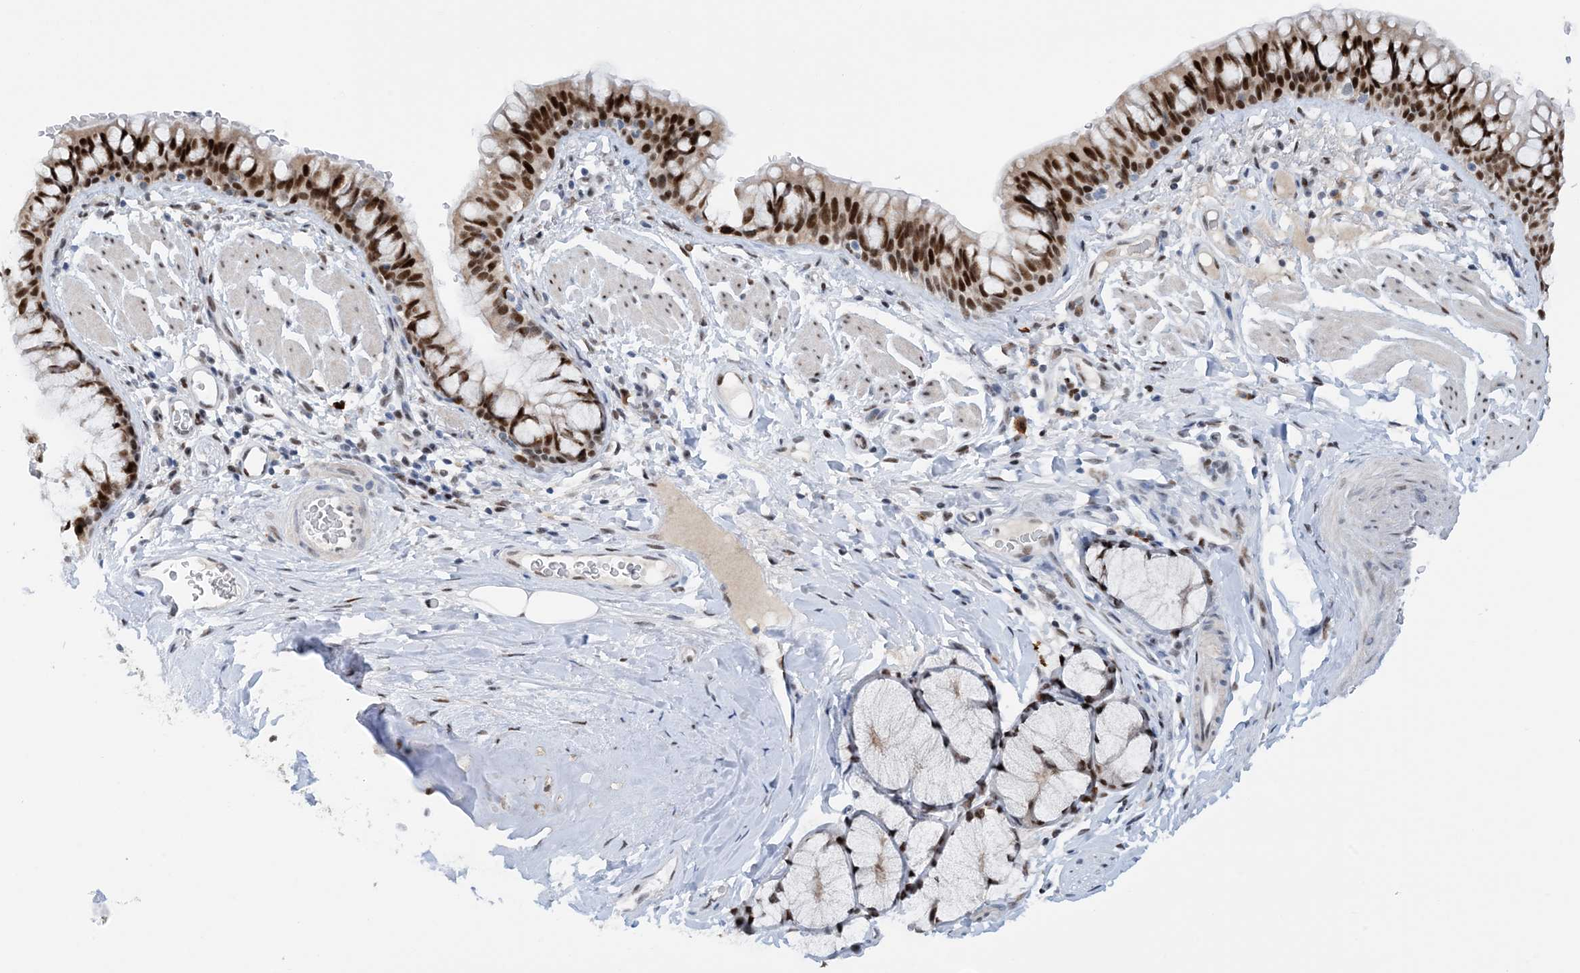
{"staining": {"intensity": "strong", "quantity": ">75%", "location": "nuclear"}, "tissue": "bronchus", "cell_type": "Respiratory epithelial cells", "image_type": "normal", "snomed": [{"axis": "morphology", "description": "Normal tissue, NOS"}, {"axis": "topography", "description": "Cartilage tissue"}, {"axis": "topography", "description": "Bronchus"}], "caption": "Strong nuclear protein staining is identified in about >75% of respiratory epithelial cells in bronchus. The staining is performed using DAB (3,3'-diaminobenzidine) brown chromogen to label protein expression. The nuclei are counter-stained blue using hematoxylin.", "gene": "HEMK1", "patient": {"sex": "female", "age": 36}}